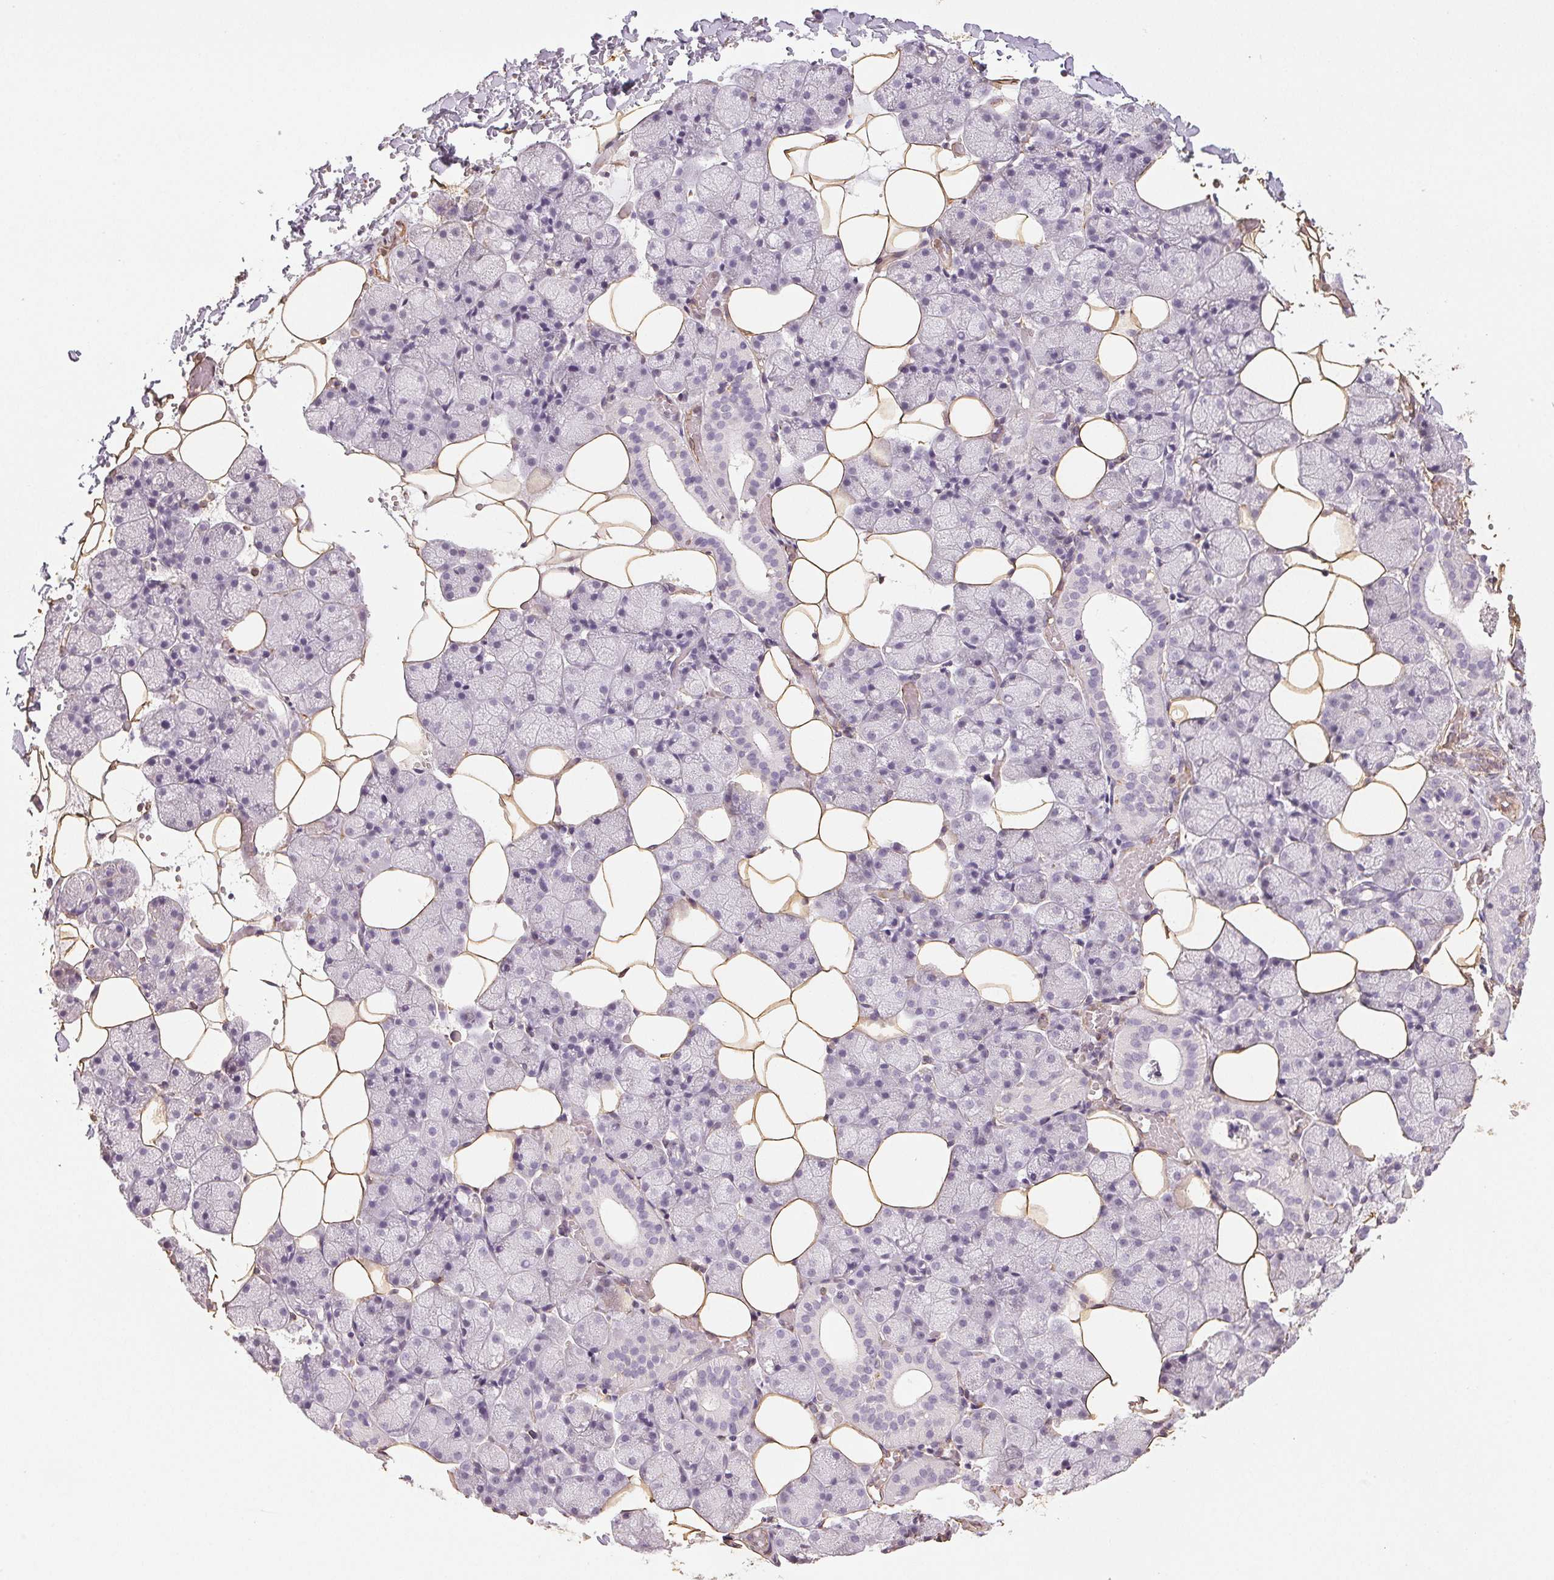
{"staining": {"intensity": "negative", "quantity": "none", "location": "none"}, "tissue": "salivary gland", "cell_type": "Glandular cells", "image_type": "normal", "snomed": [{"axis": "morphology", "description": "Normal tissue, NOS"}, {"axis": "topography", "description": "Salivary gland"}], "caption": "DAB immunohistochemical staining of unremarkable salivary gland displays no significant expression in glandular cells. (Stains: DAB IHC with hematoxylin counter stain, Microscopy: brightfield microscopy at high magnification).", "gene": "COL7A1", "patient": {"sex": "male", "age": 38}}